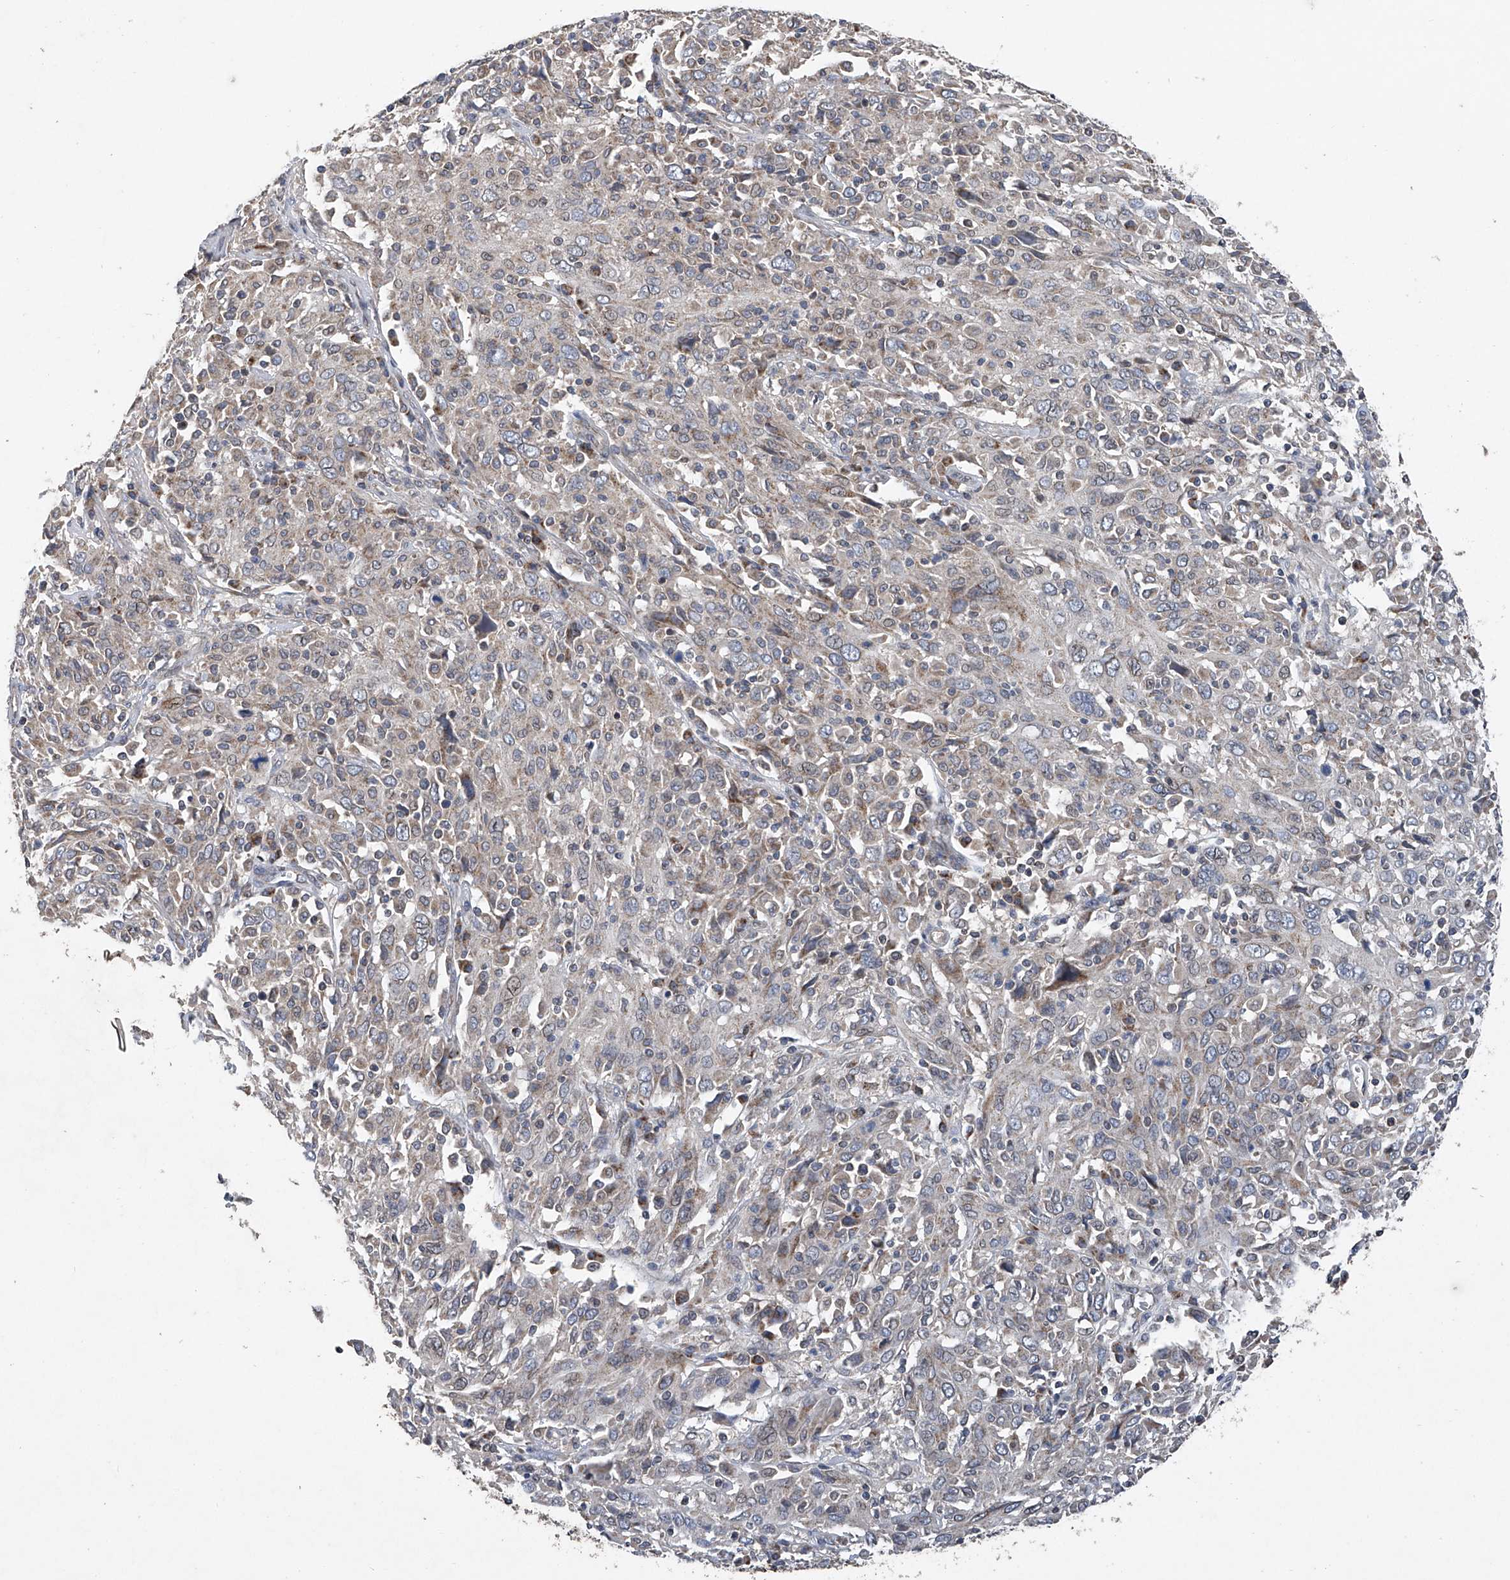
{"staining": {"intensity": "weak", "quantity": "25%-75%", "location": "cytoplasmic/membranous"}, "tissue": "cervical cancer", "cell_type": "Tumor cells", "image_type": "cancer", "snomed": [{"axis": "morphology", "description": "Squamous cell carcinoma, NOS"}, {"axis": "topography", "description": "Cervix"}], "caption": "This histopathology image demonstrates immunohistochemistry staining of human cervical squamous cell carcinoma, with low weak cytoplasmic/membranous expression in approximately 25%-75% of tumor cells.", "gene": "BCKDHB", "patient": {"sex": "female", "age": 46}}